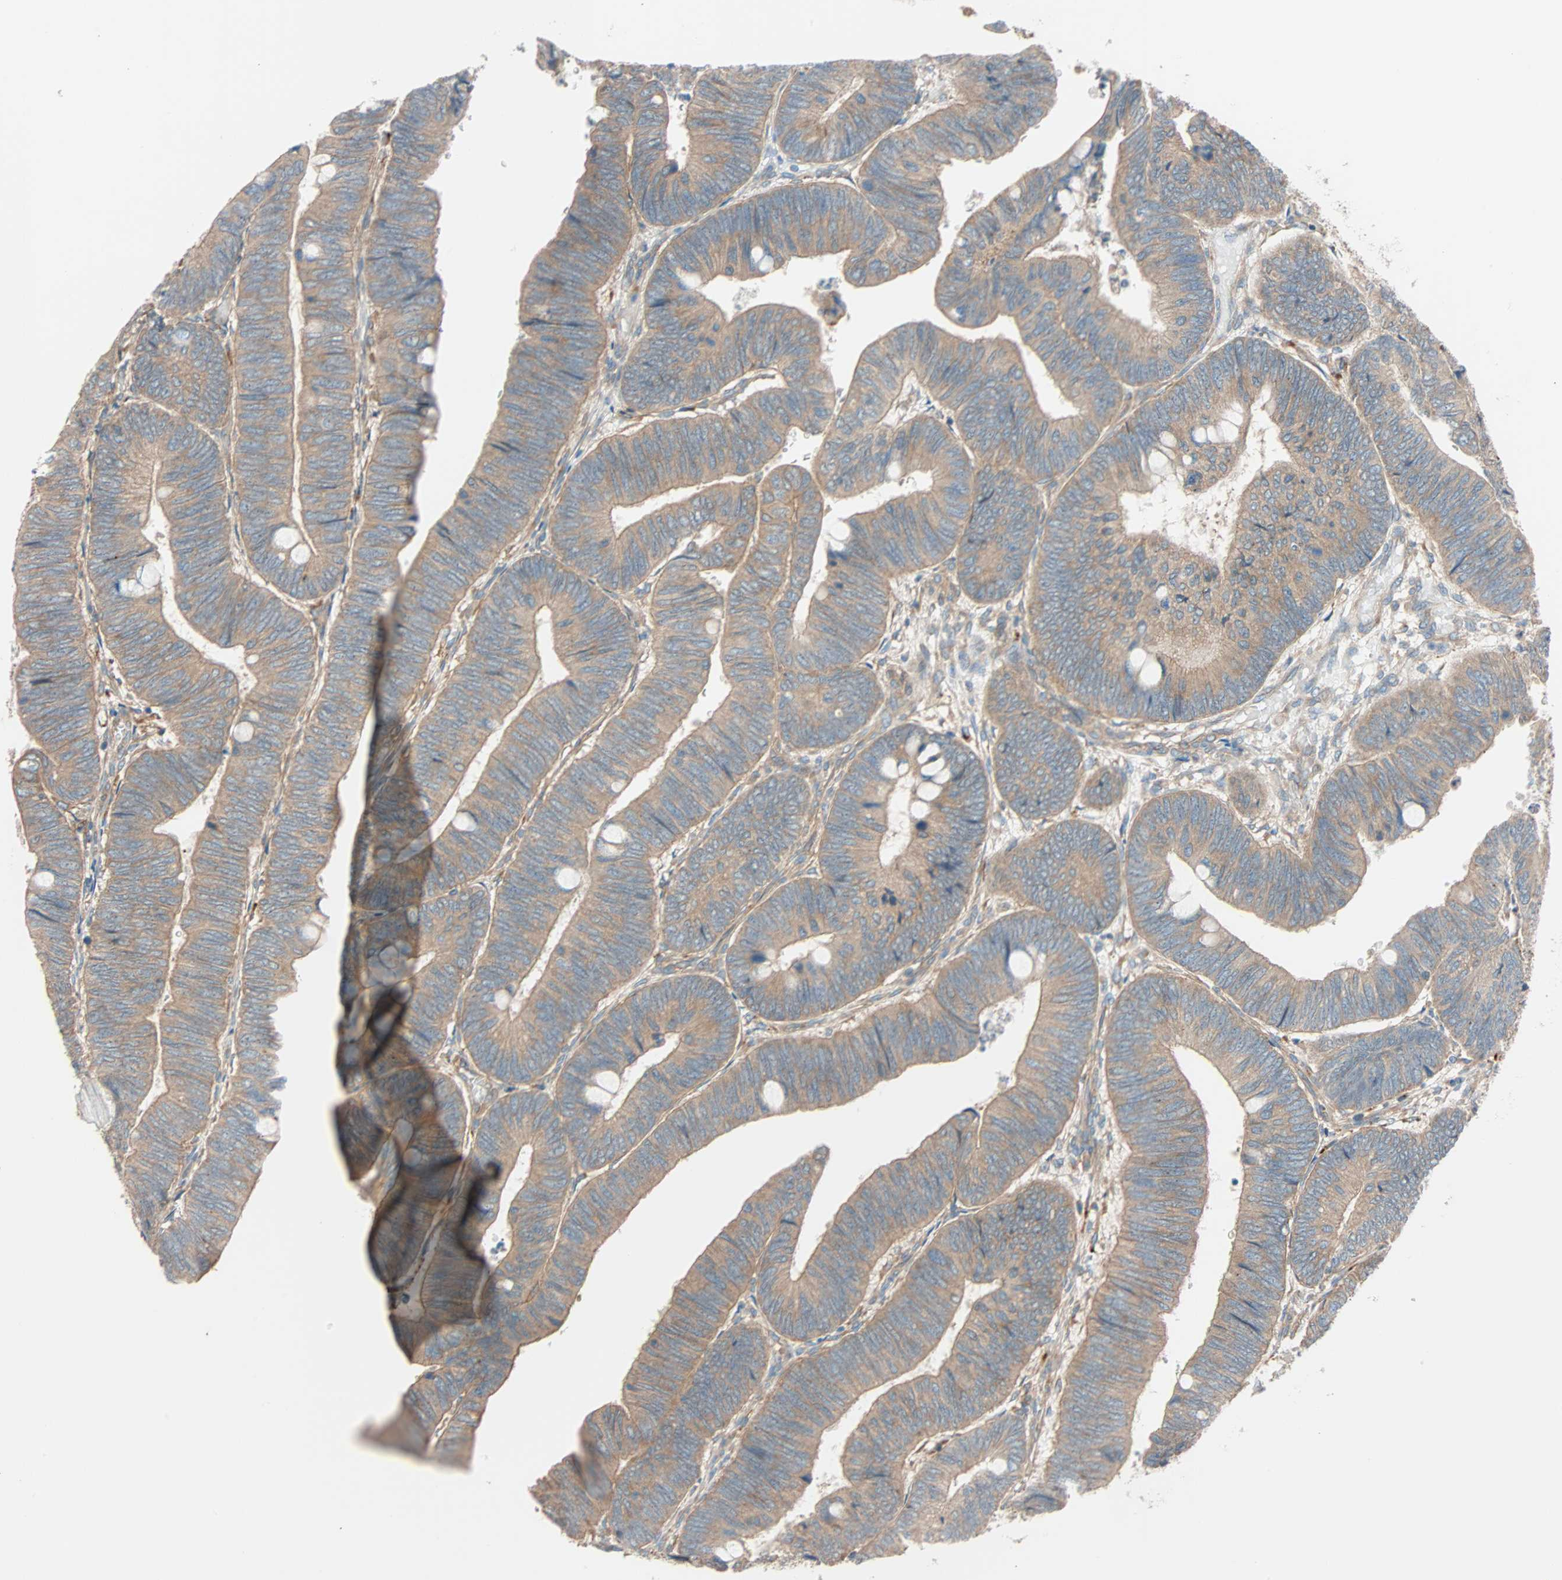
{"staining": {"intensity": "moderate", "quantity": ">75%", "location": "cytoplasmic/membranous"}, "tissue": "colorectal cancer", "cell_type": "Tumor cells", "image_type": "cancer", "snomed": [{"axis": "morphology", "description": "Normal tissue, NOS"}, {"axis": "morphology", "description": "Adenocarcinoma, NOS"}, {"axis": "topography", "description": "Rectum"}, {"axis": "topography", "description": "Peripheral nerve tissue"}], "caption": "Protein expression analysis of colorectal cancer (adenocarcinoma) displays moderate cytoplasmic/membranous expression in approximately >75% of tumor cells.", "gene": "PHYH", "patient": {"sex": "male", "age": 92}}